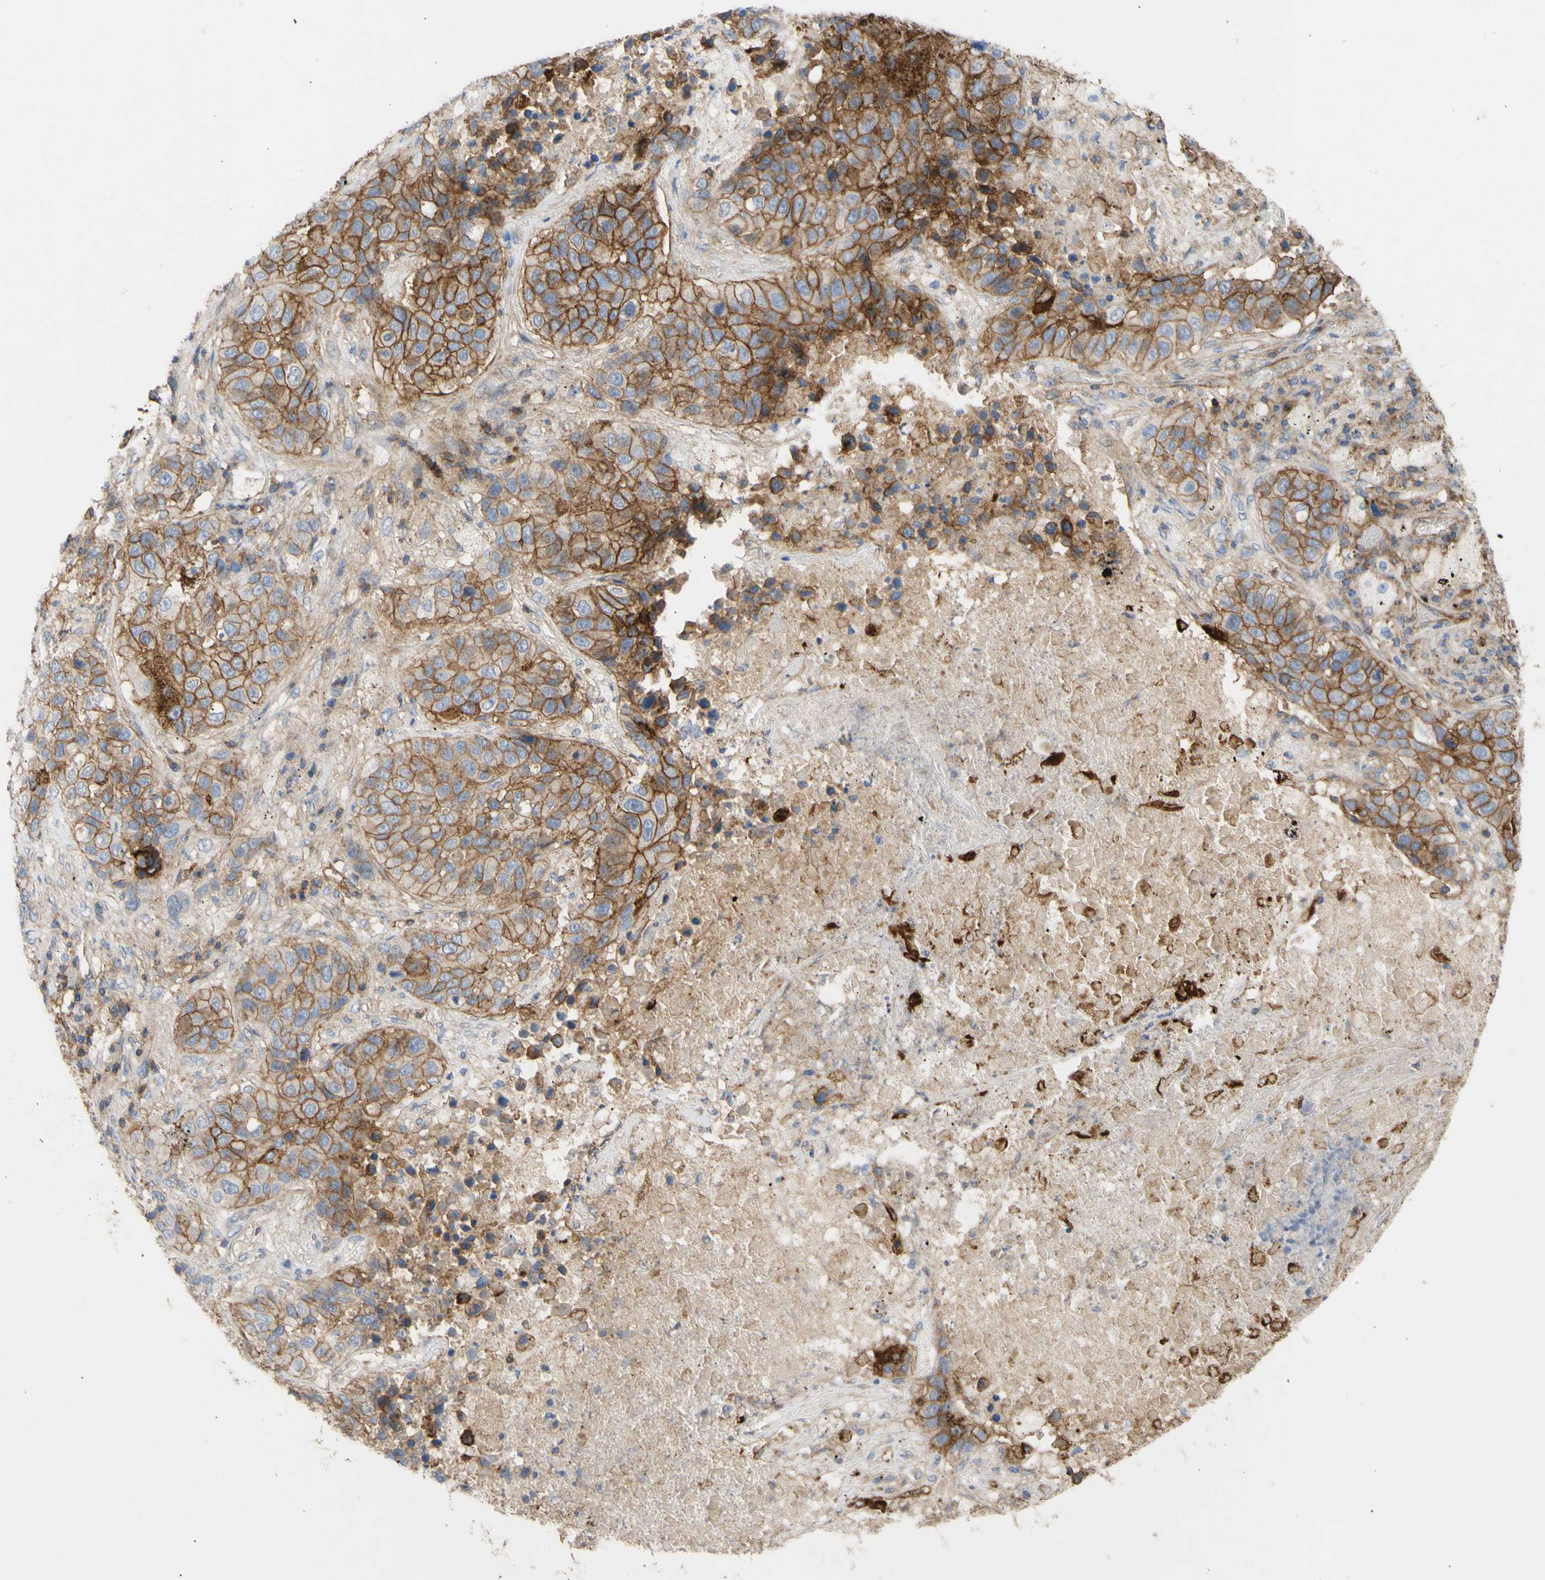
{"staining": {"intensity": "moderate", "quantity": ">75%", "location": "cytoplasmic/membranous"}, "tissue": "lung cancer", "cell_type": "Tumor cells", "image_type": "cancer", "snomed": [{"axis": "morphology", "description": "Squamous cell carcinoma, NOS"}, {"axis": "topography", "description": "Lung"}], "caption": "Human squamous cell carcinoma (lung) stained with a protein marker displays moderate staining in tumor cells.", "gene": "ATP2A3", "patient": {"sex": "male", "age": 57}}